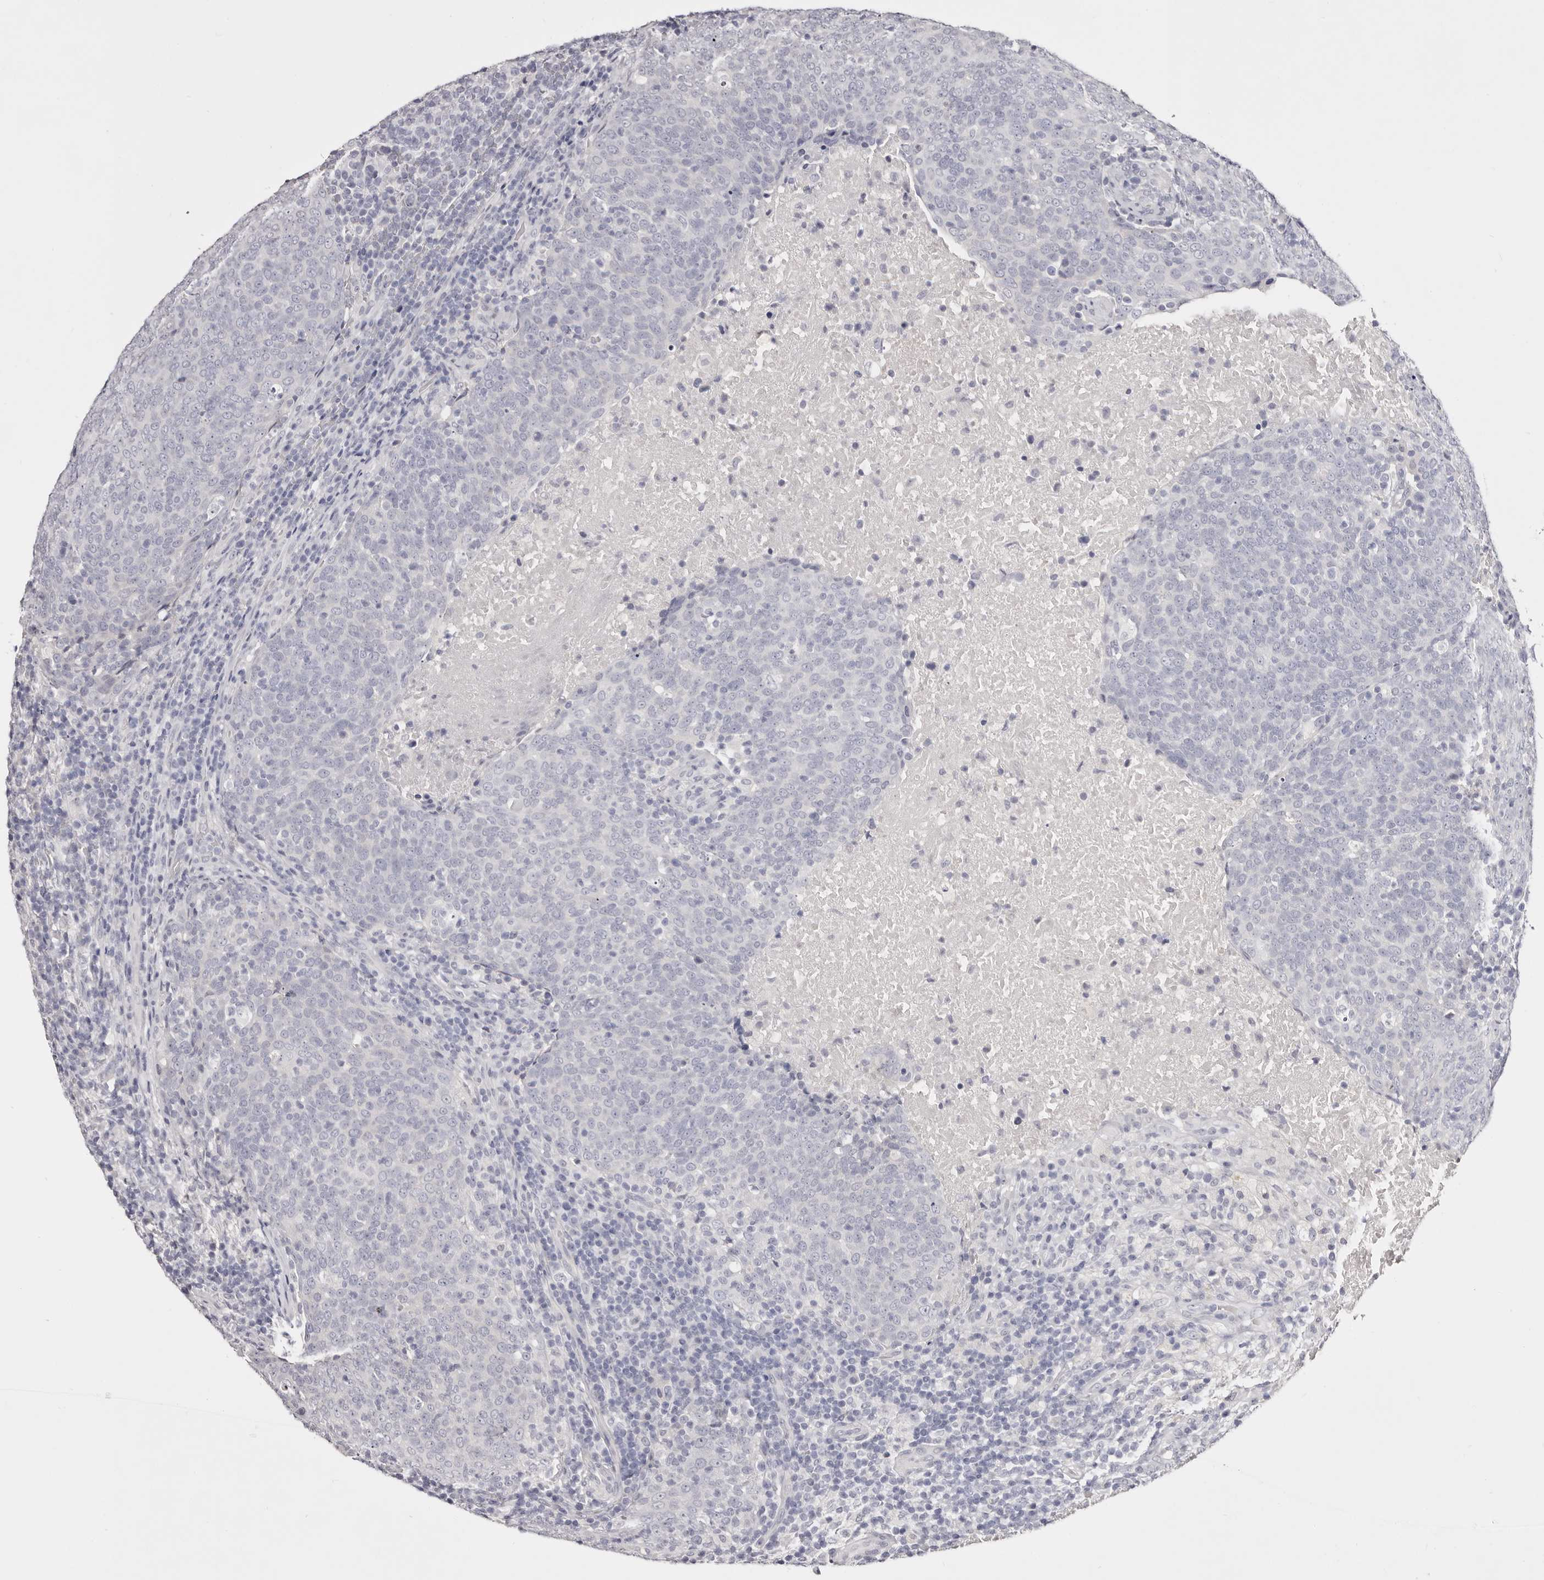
{"staining": {"intensity": "negative", "quantity": "none", "location": "none"}, "tissue": "head and neck cancer", "cell_type": "Tumor cells", "image_type": "cancer", "snomed": [{"axis": "morphology", "description": "Squamous cell carcinoma, NOS"}, {"axis": "morphology", "description": "Squamous cell carcinoma, metastatic, NOS"}, {"axis": "topography", "description": "Lymph node"}, {"axis": "topography", "description": "Head-Neck"}], "caption": "Metastatic squamous cell carcinoma (head and neck) stained for a protein using immunohistochemistry (IHC) shows no expression tumor cells.", "gene": "AKNAD1", "patient": {"sex": "male", "age": 62}}